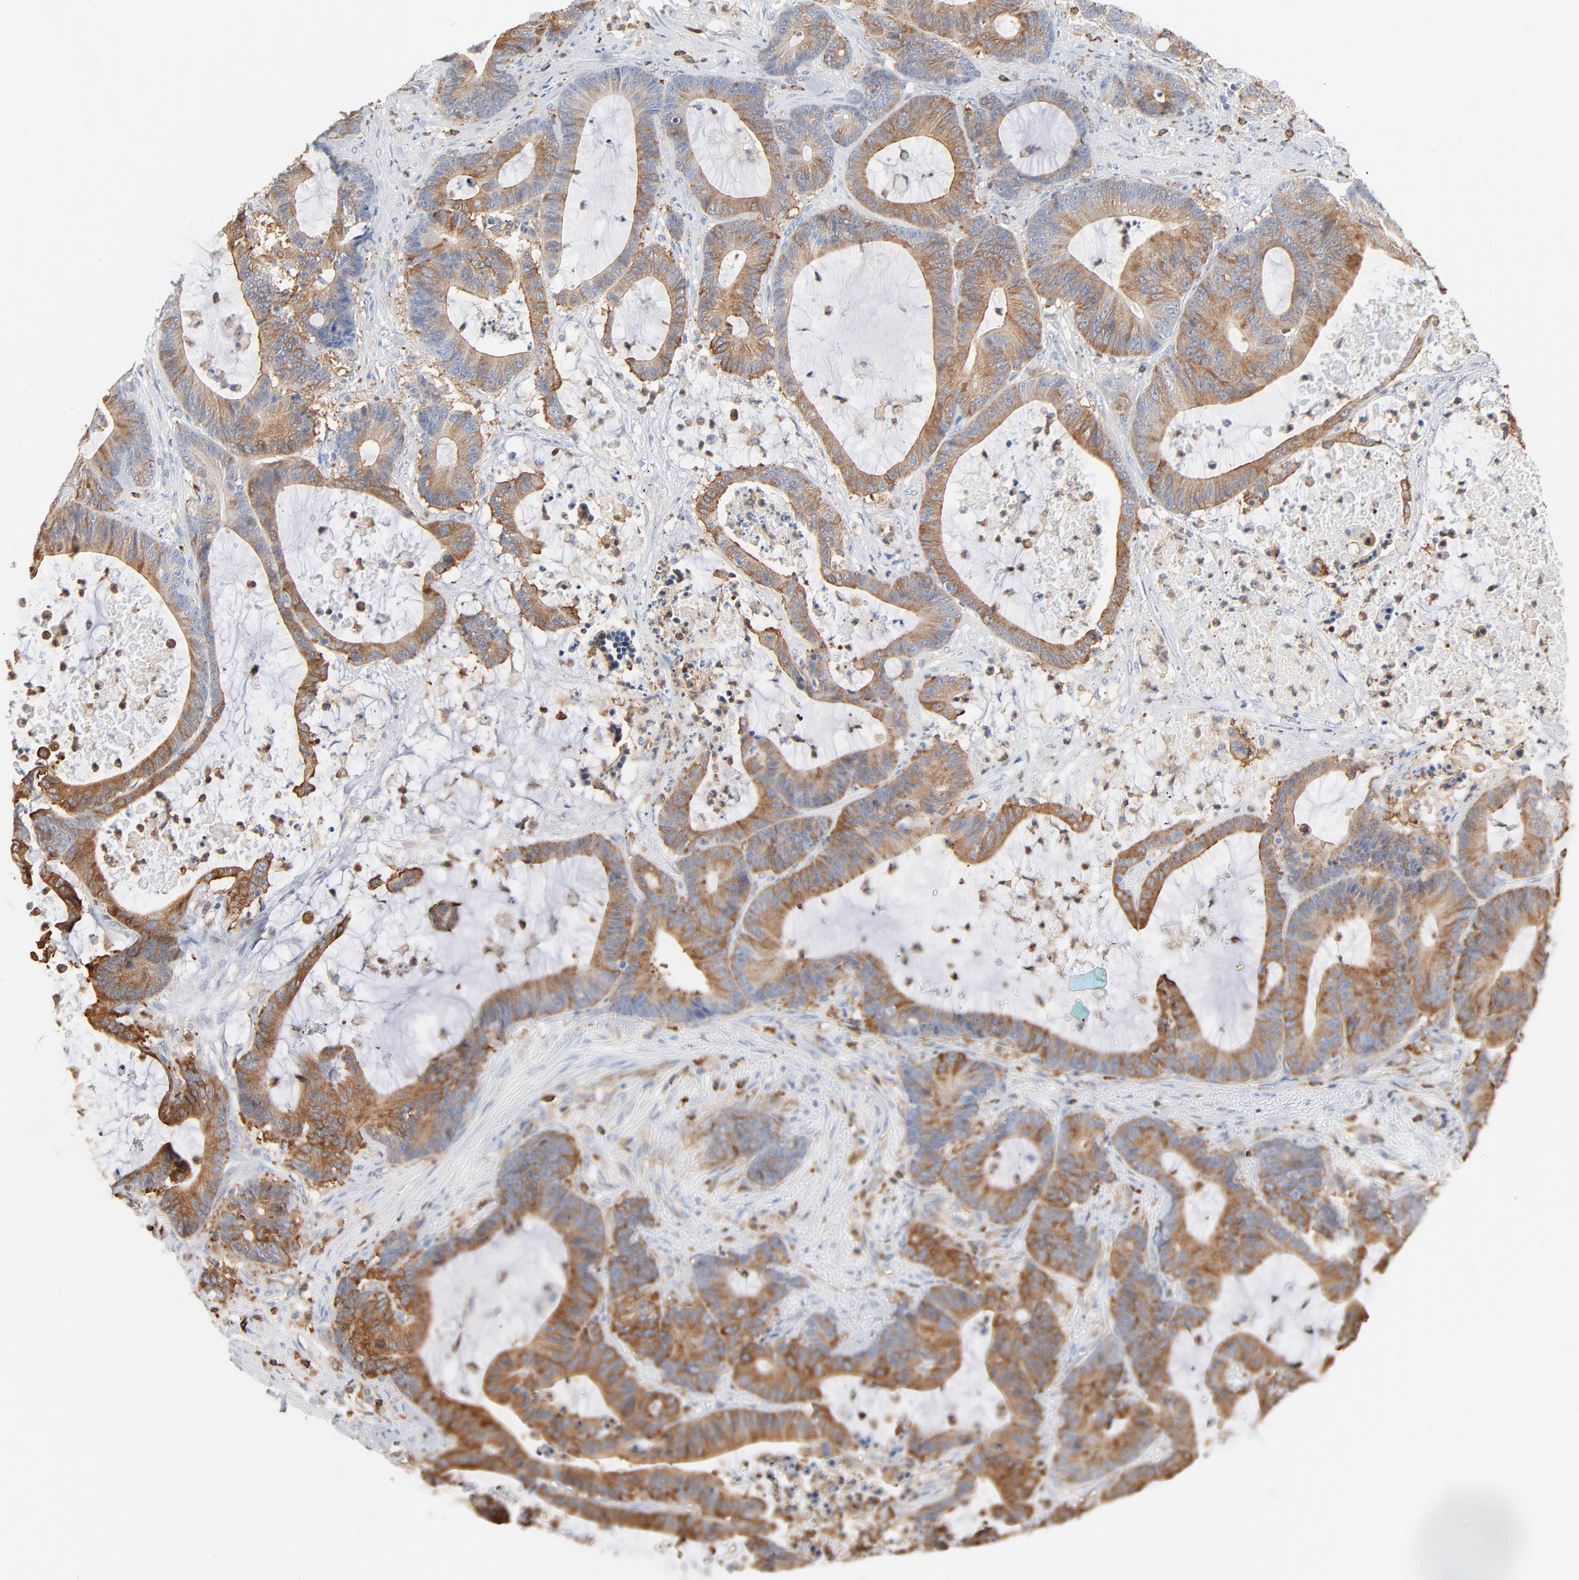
{"staining": {"intensity": "moderate", "quantity": ">75%", "location": "cytoplasmic/membranous"}, "tissue": "colorectal cancer", "cell_type": "Tumor cells", "image_type": "cancer", "snomed": [{"axis": "morphology", "description": "Adenocarcinoma, NOS"}, {"axis": "topography", "description": "Colon"}], "caption": "This is an image of IHC staining of colorectal cancer (adenocarcinoma), which shows moderate staining in the cytoplasmic/membranous of tumor cells.", "gene": "SH3KBP1", "patient": {"sex": "female", "age": 84}}